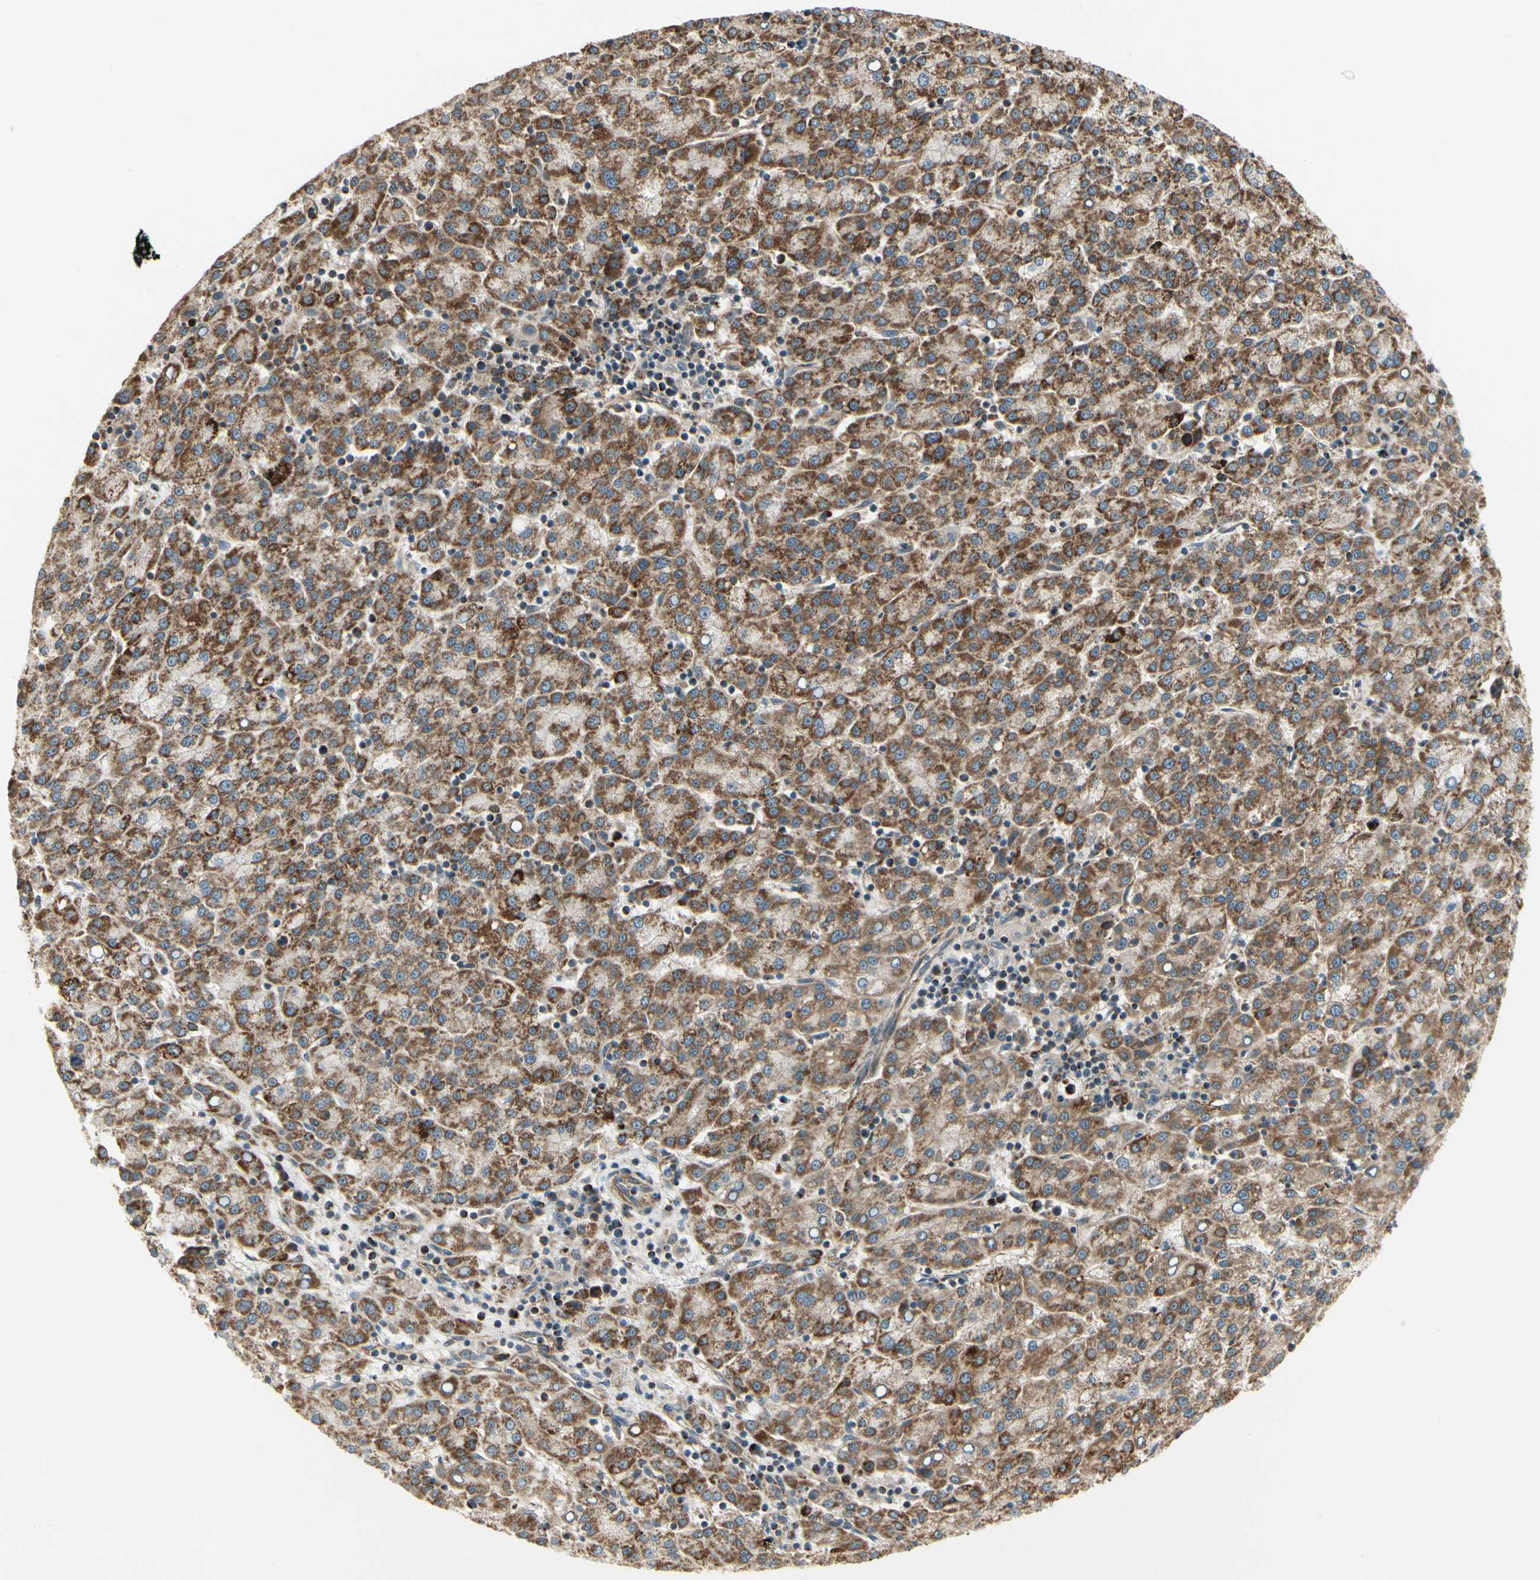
{"staining": {"intensity": "moderate", "quantity": ">75%", "location": "cytoplasmic/membranous"}, "tissue": "liver cancer", "cell_type": "Tumor cells", "image_type": "cancer", "snomed": [{"axis": "morphology", "description": "Carcinoma, Hepatocellular, NOS"}, {"axis": "topography", "description": "Liver"}], "caption": "The histopathology image displays immunohistochemical staining of liver cancer (hepatocellular carcinoma). There is moderate cytoplasmic/membranous expression is identified in approximately >75% of tumor cells.", "gene": "EPHB3", "patient": {"sex": "female", "age": 58}}